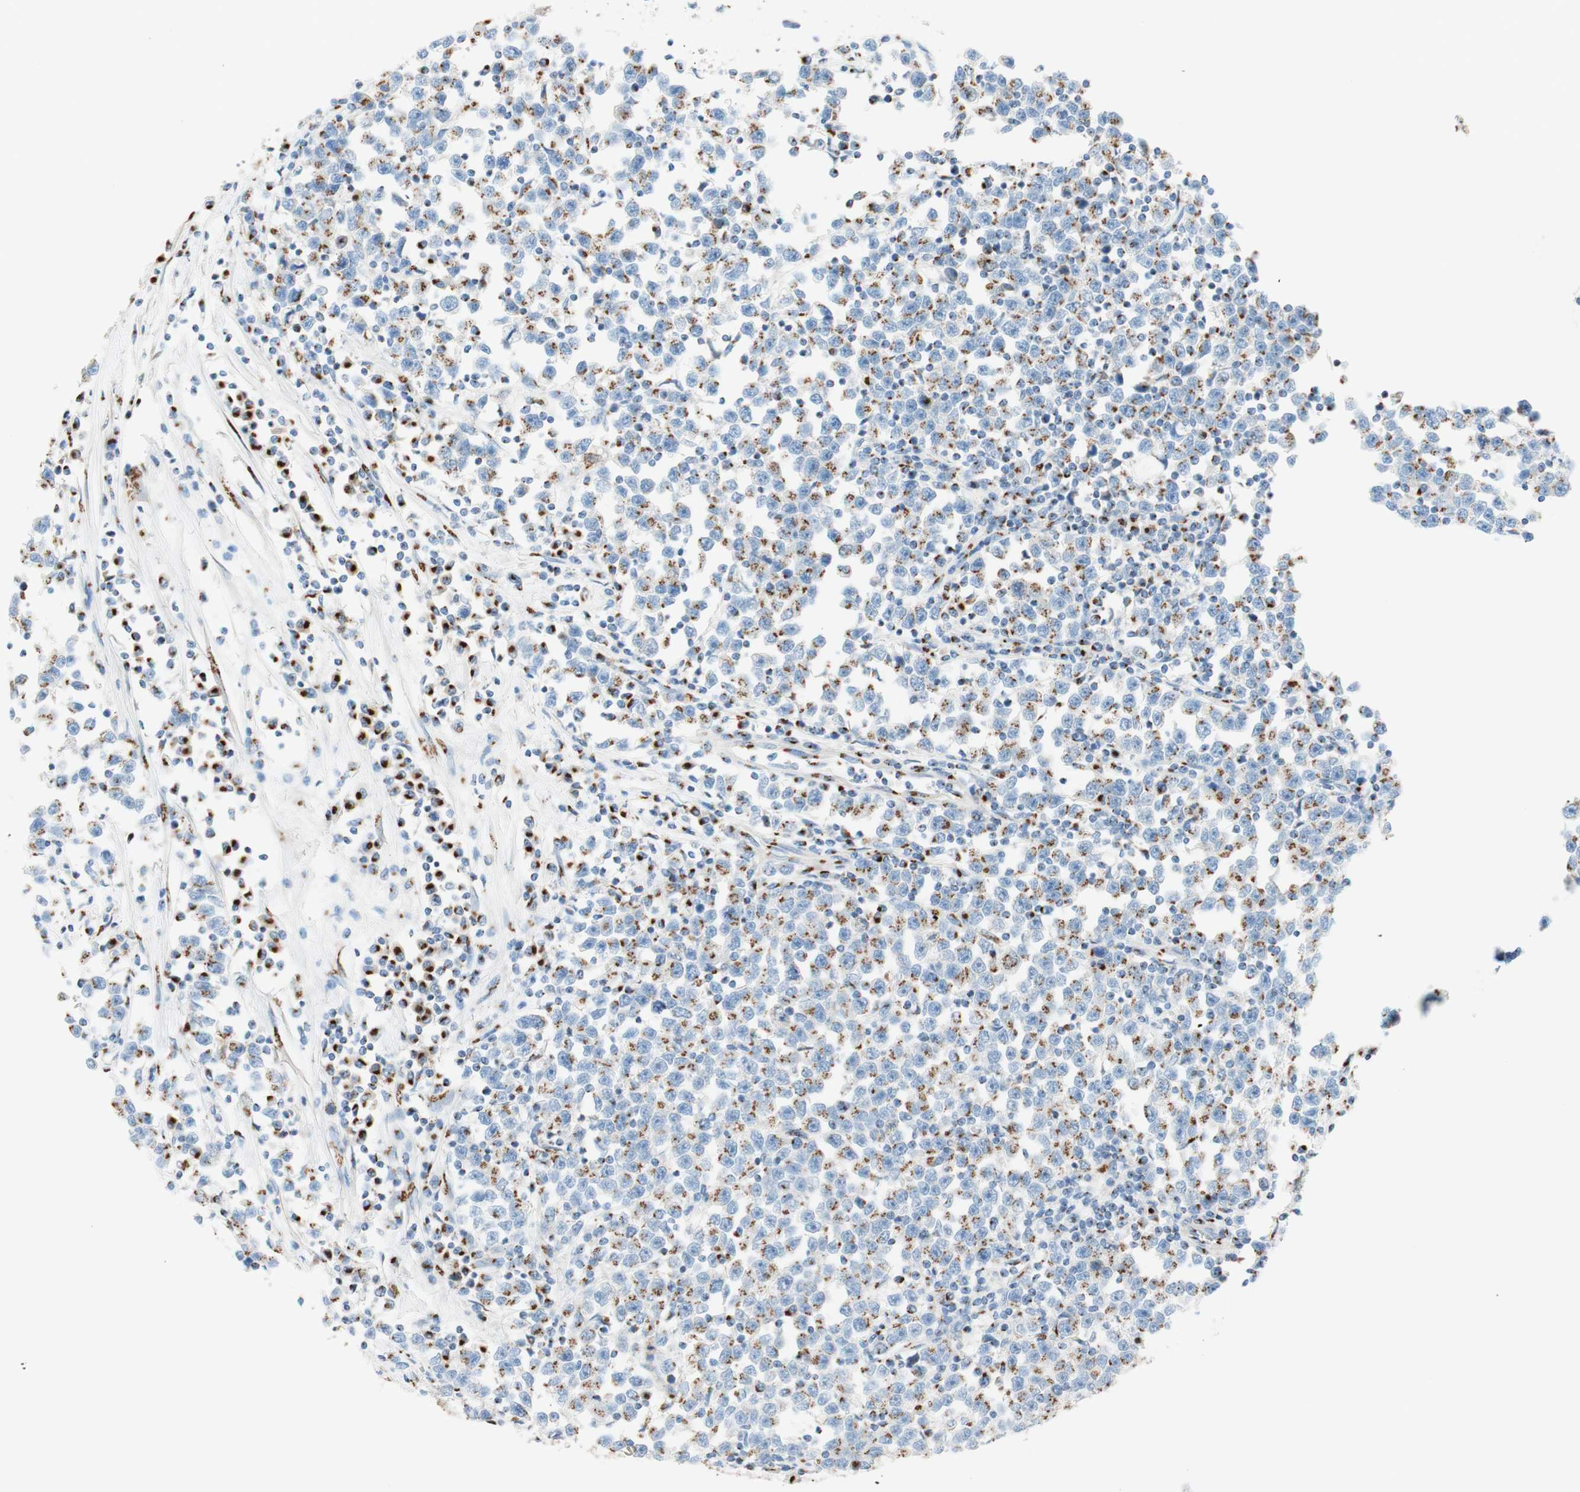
{"staining": {"intensity": "moderate", "quantity": "25%-75%", "location": "cytoplasmic/membranous"}, "tissue": "testis cancer", "cell_type": "Tumor cells", "image_type": "cancer", "snomed": [{"axis": "morphology", "description": "Seminoma, NOS"}, {"axis": "topography", "description": "Testis"}], "caption": "There is medium levels of moderate cytoplasmic/membranous positivity in tumor cells of testis cancer (seminoma), as demonstrated by immunohistochemical staining (brown color).", "gene": "GOLGB1", "patient": {"sex": "male", "age": 43}}